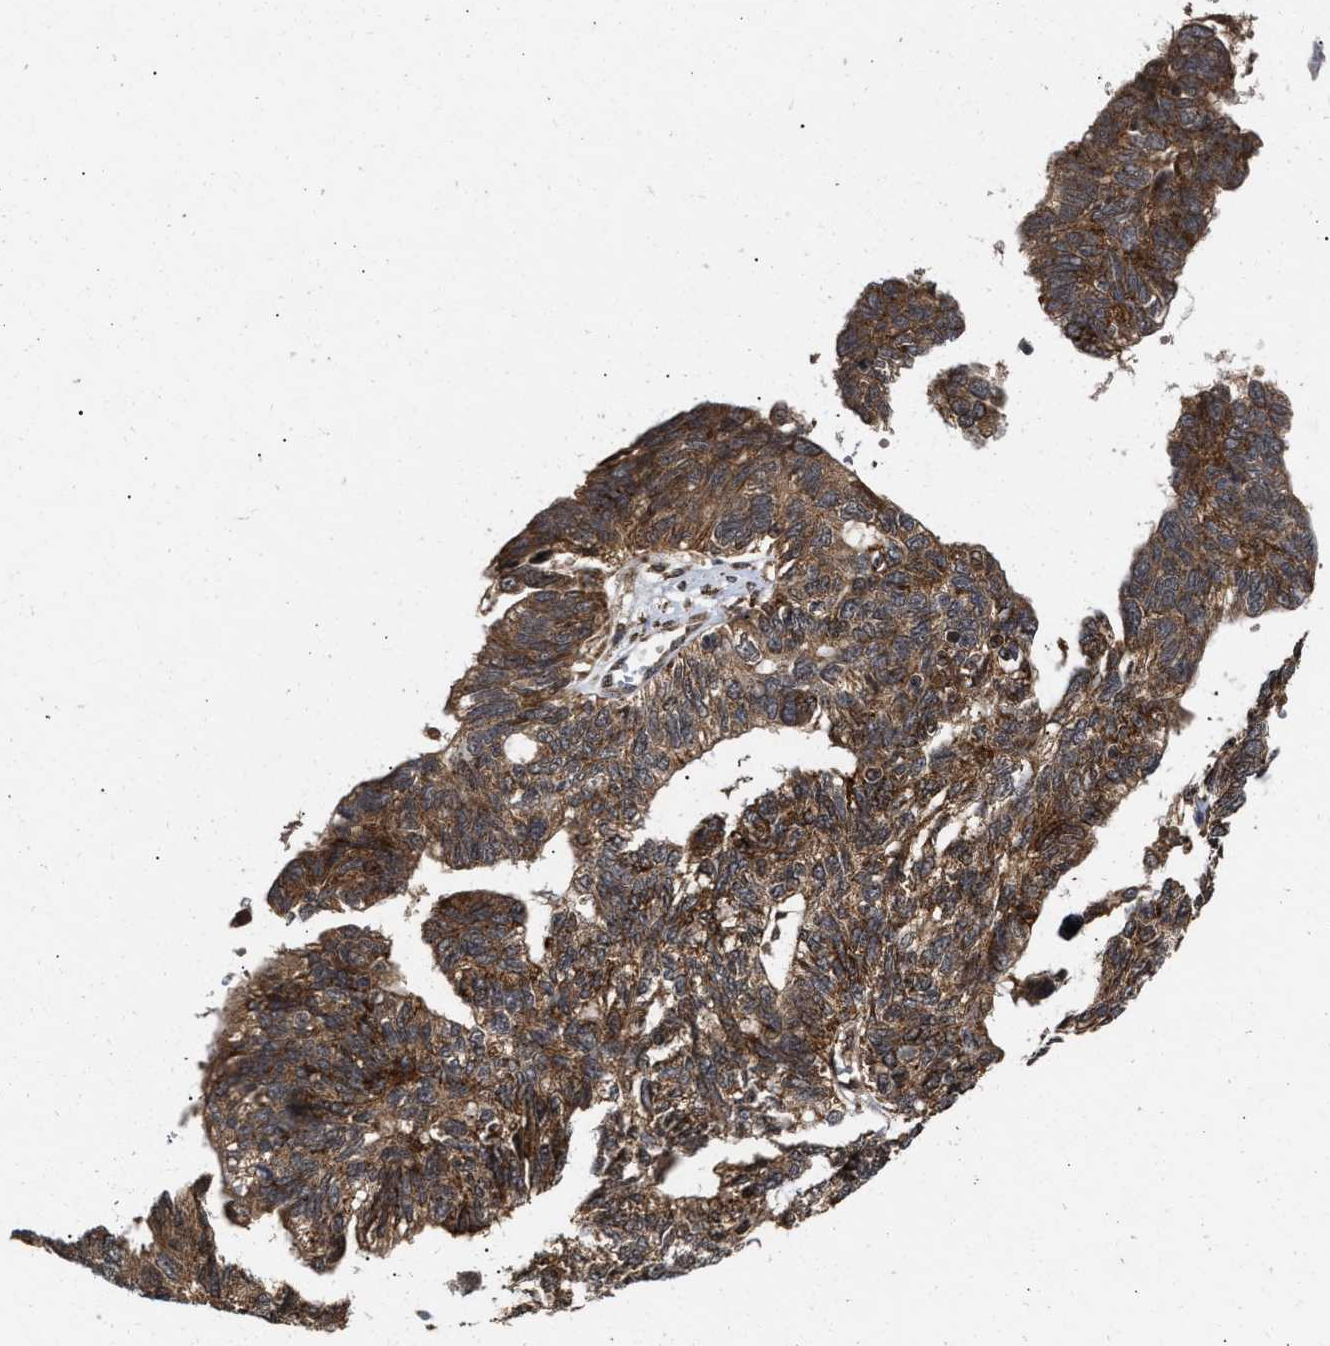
{"staining": {"intensity": "moderate", "quantity": ">75%", "location": "cytoplasmic/membranous"}, "tissue": "ovarian cancer", "cell_type": "Tumor cells", "image_type": "cancer", "snomed": [{"axis": "morphology", "description": "Cystadenocarcinoma, serous, NOS"}, {"axis": "topography", "description": "Ovary"}], "caption": "Ovarian serous cystadenocarcinoma was stained to show a protein in brown. There is medium levels of moderate cytoplasmic/membranous staining in about >75% of tumor cells.", "gene": "CFLAR", "patient": {"sex": "female", "age": 79}}